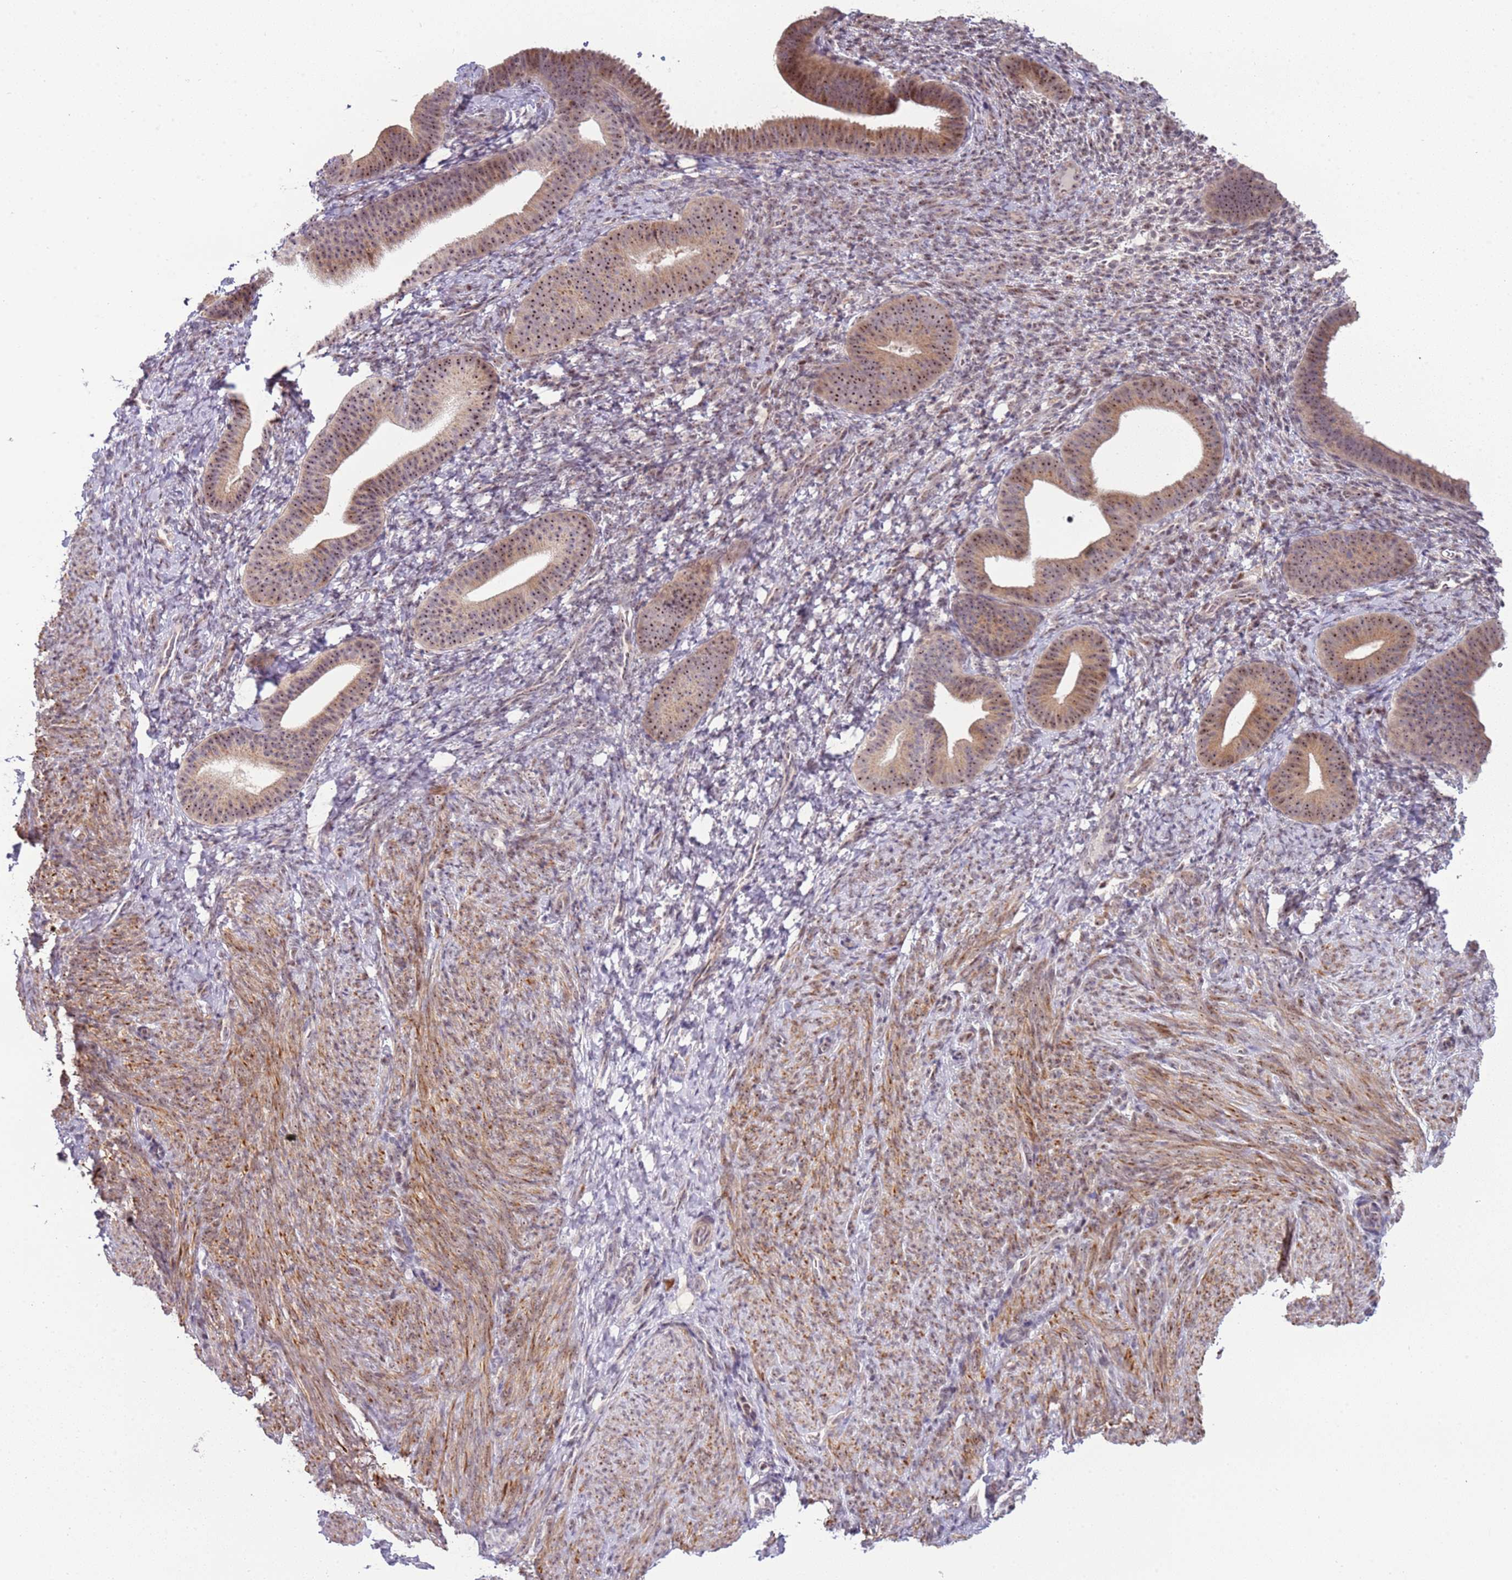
{"staining": {"intensity": "weak", "quantity": "25%-75%", "location": "nuclear"}, "tissue": "endometrium", "cell_type": "Cells in endometrial stroma", "image_type": "normal", "snomed": [{"axis": "morphology", "description": "Normal tissue, NOS"}, {"axis": "topography", "description": "Endometrium"}], "caption": "Immunohistochemical staining of normal human endometrium exhibits weak nuclear protein staining in approximately 25%-75% of cells in endometrial stroma.", "gene": "UCMA", "patient": {"sex": "female", "age": 65}}